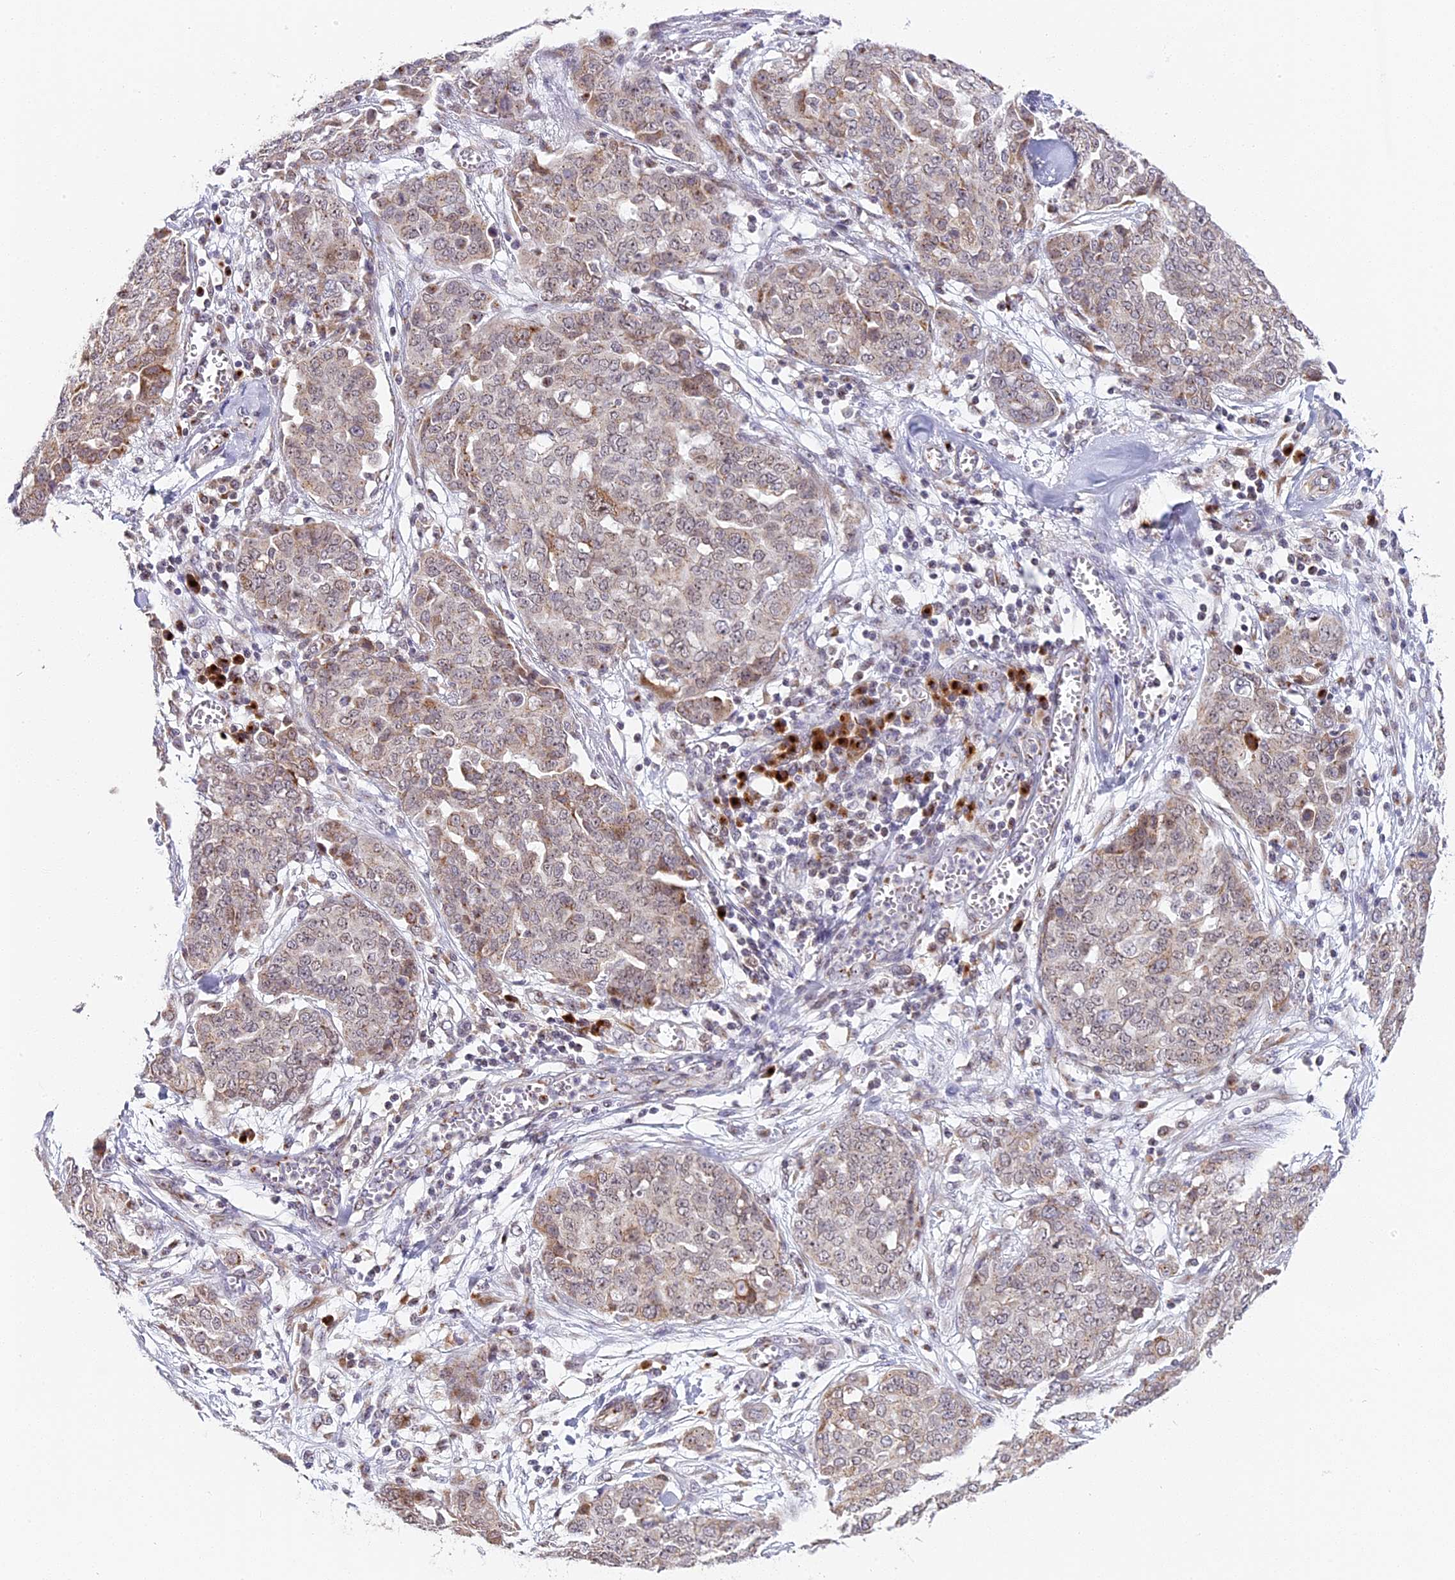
{"staining": {"intensity": "moderate", "quantity": "<25%", "location": "cytoplasmic/membranous"}, "tissue": "ovarian cancer", "cell_type": "Tumor cells", "image_type": "cancer", "snomed": [{"axis": "morphology", "description": "Cystadenocarcinoma, serous, NOS"}, {"axis": "topography", "description": "Soft tissue"}, {"axis": "topography", "description": "Ovary"}], "caption": "DAB (3,3'-diaminobenzidine) immunohistochemical staining of ovarian cancer displays moderate cytoplasmic/membranous protein positivity in about <25% of tumor cells.", "gene": "HEATR5B", "patient": {"sex": "female", "age": 57}}